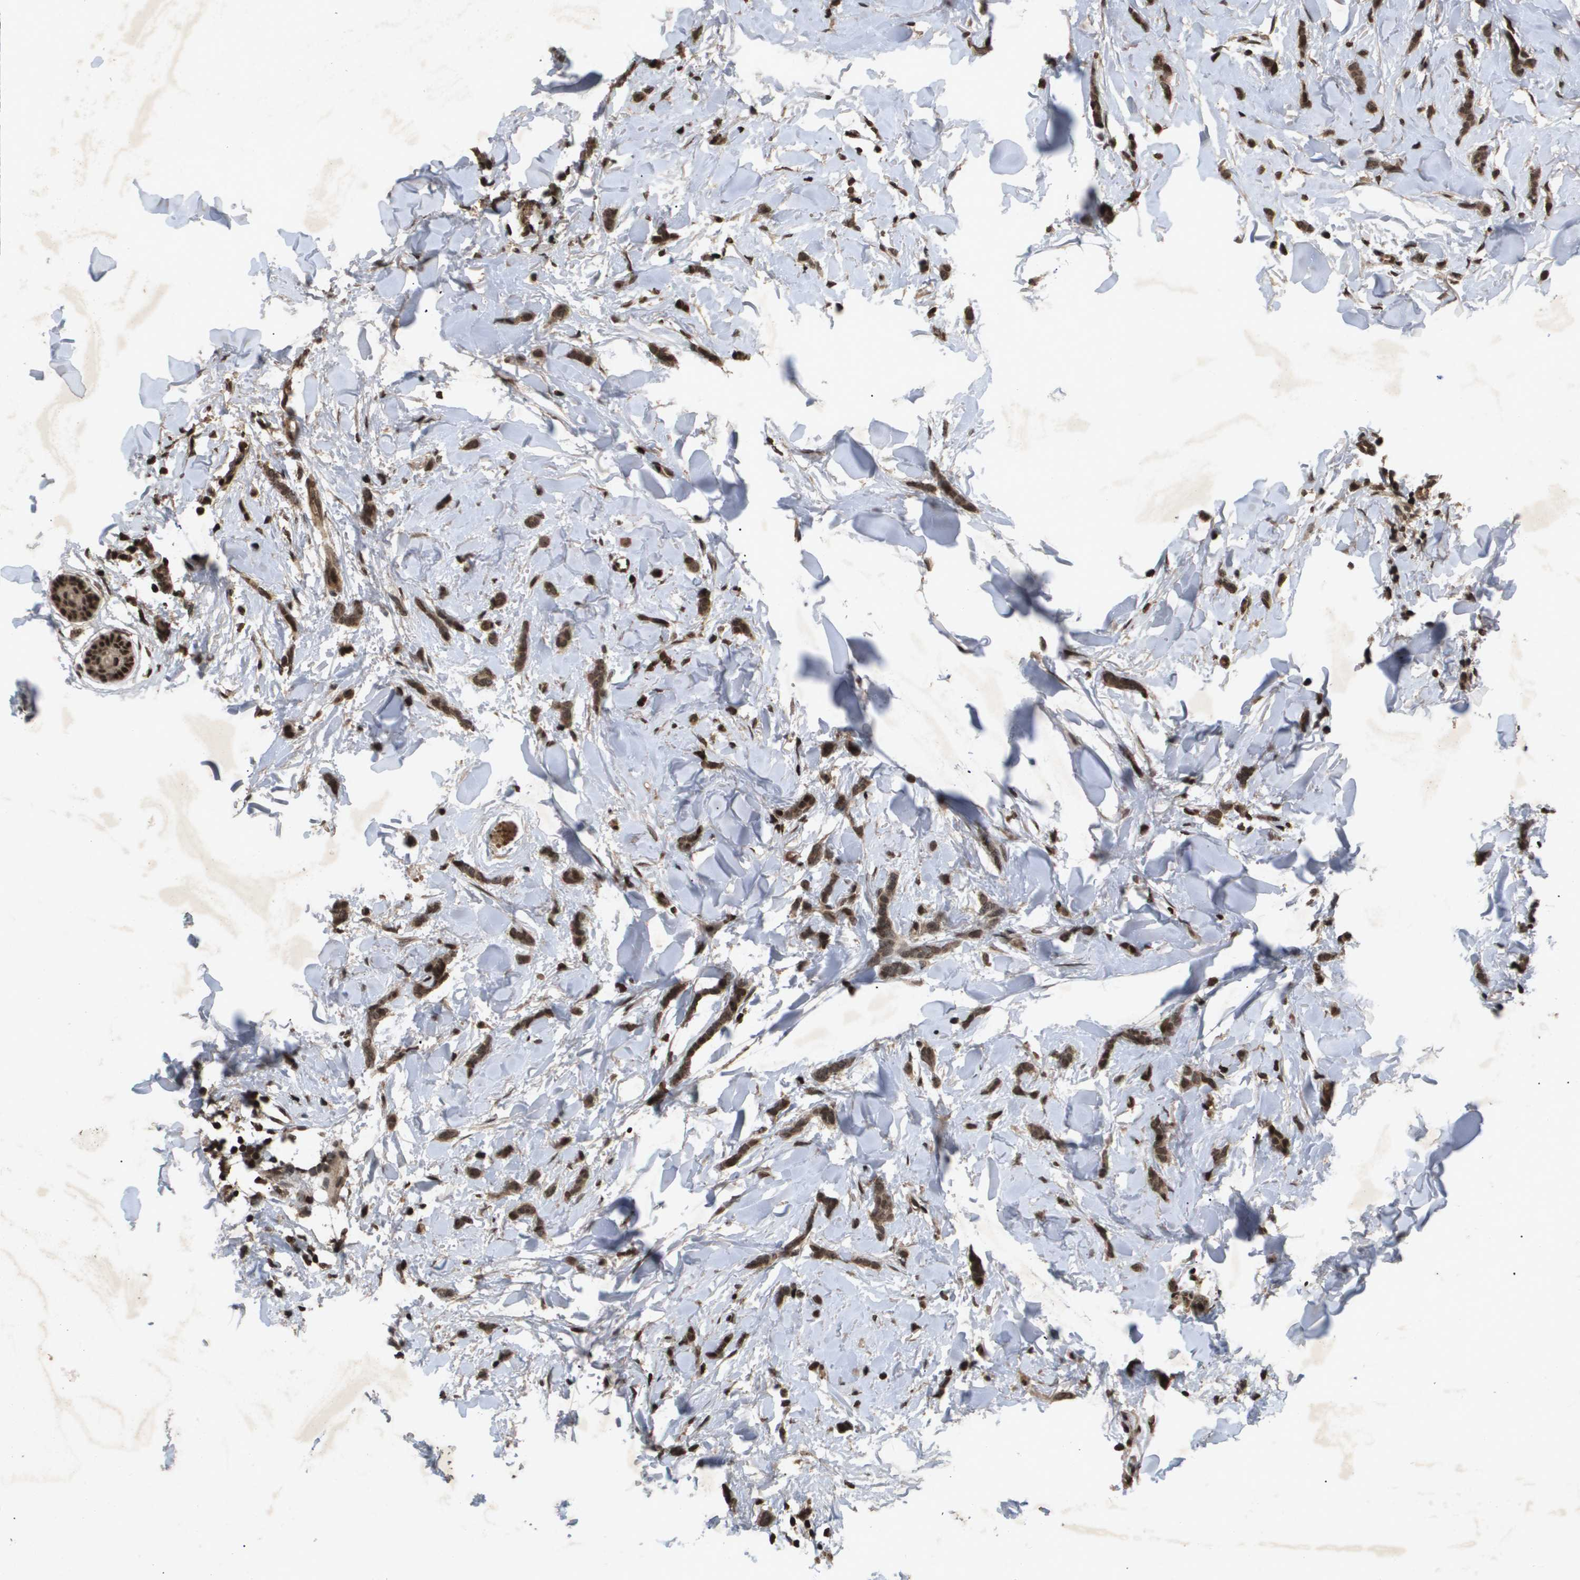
{"staining": {"intensity": "moderate", "quantity": ">75%", "location": "cytoplasmic/membranous,nuclear"}, "tissue": "breast cancer", "cell_type": "Tumor cells", "image_type": "cancer", "snomed": [{"axis": "morphology", "description": "Lobular carcinoma"}, {"axis": "topography", "description": "Skin"}, {"axis": "topography", "description": "Breast"}], "caption": "Protein staining of lobular carcinoma (breast) tissue shows moderate cytoplasmic/membranous and nuclear positivity in about >75% of tumor cells. Nuclei are stained in blue.", "gene": "HSPA6", "patient": {"sex": "female", "age": 46}}